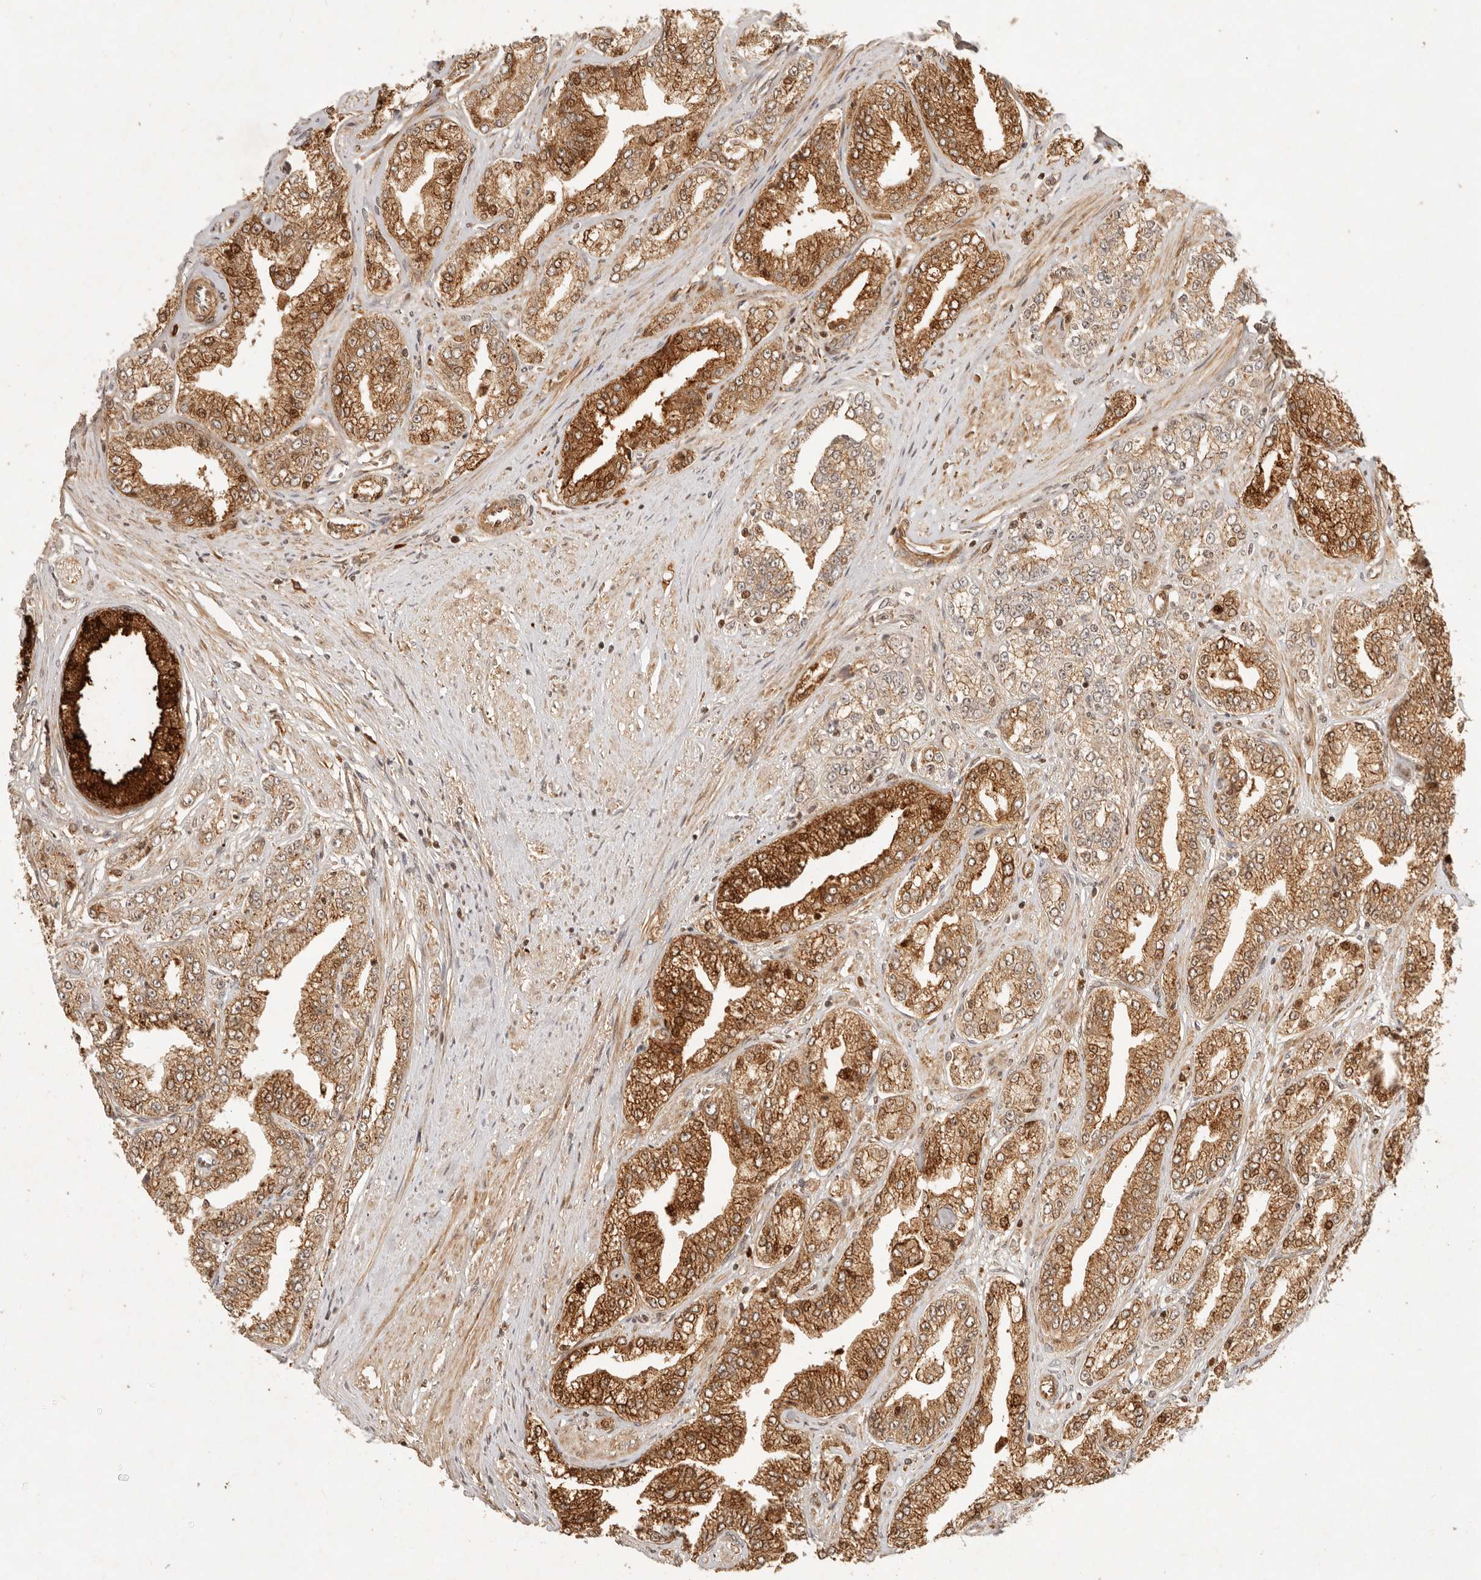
{"staining": {"intensity": "strong", "quantity": ">75%", "location": "cytoplasmic/membranous,nuclear"}, "tissue": "prostate cancer", "cell_type": "Tumor cells", "image_type": "cancer", "snomed": [{"axis": "morphology", "description": "Adenocarcinoma, High grade"}, {"axis": "topography", "description": "Prostate"}], "caption": "Prostate cancer stained with DAB (3,3'-diaminobenzidine) IHC displays high levels of strong cytoplasmic/membranous and nuclear positivity in about >75% of tumor cells.", "gene": "KLHL38", "patient": {"sex": "male", "age": 71}}